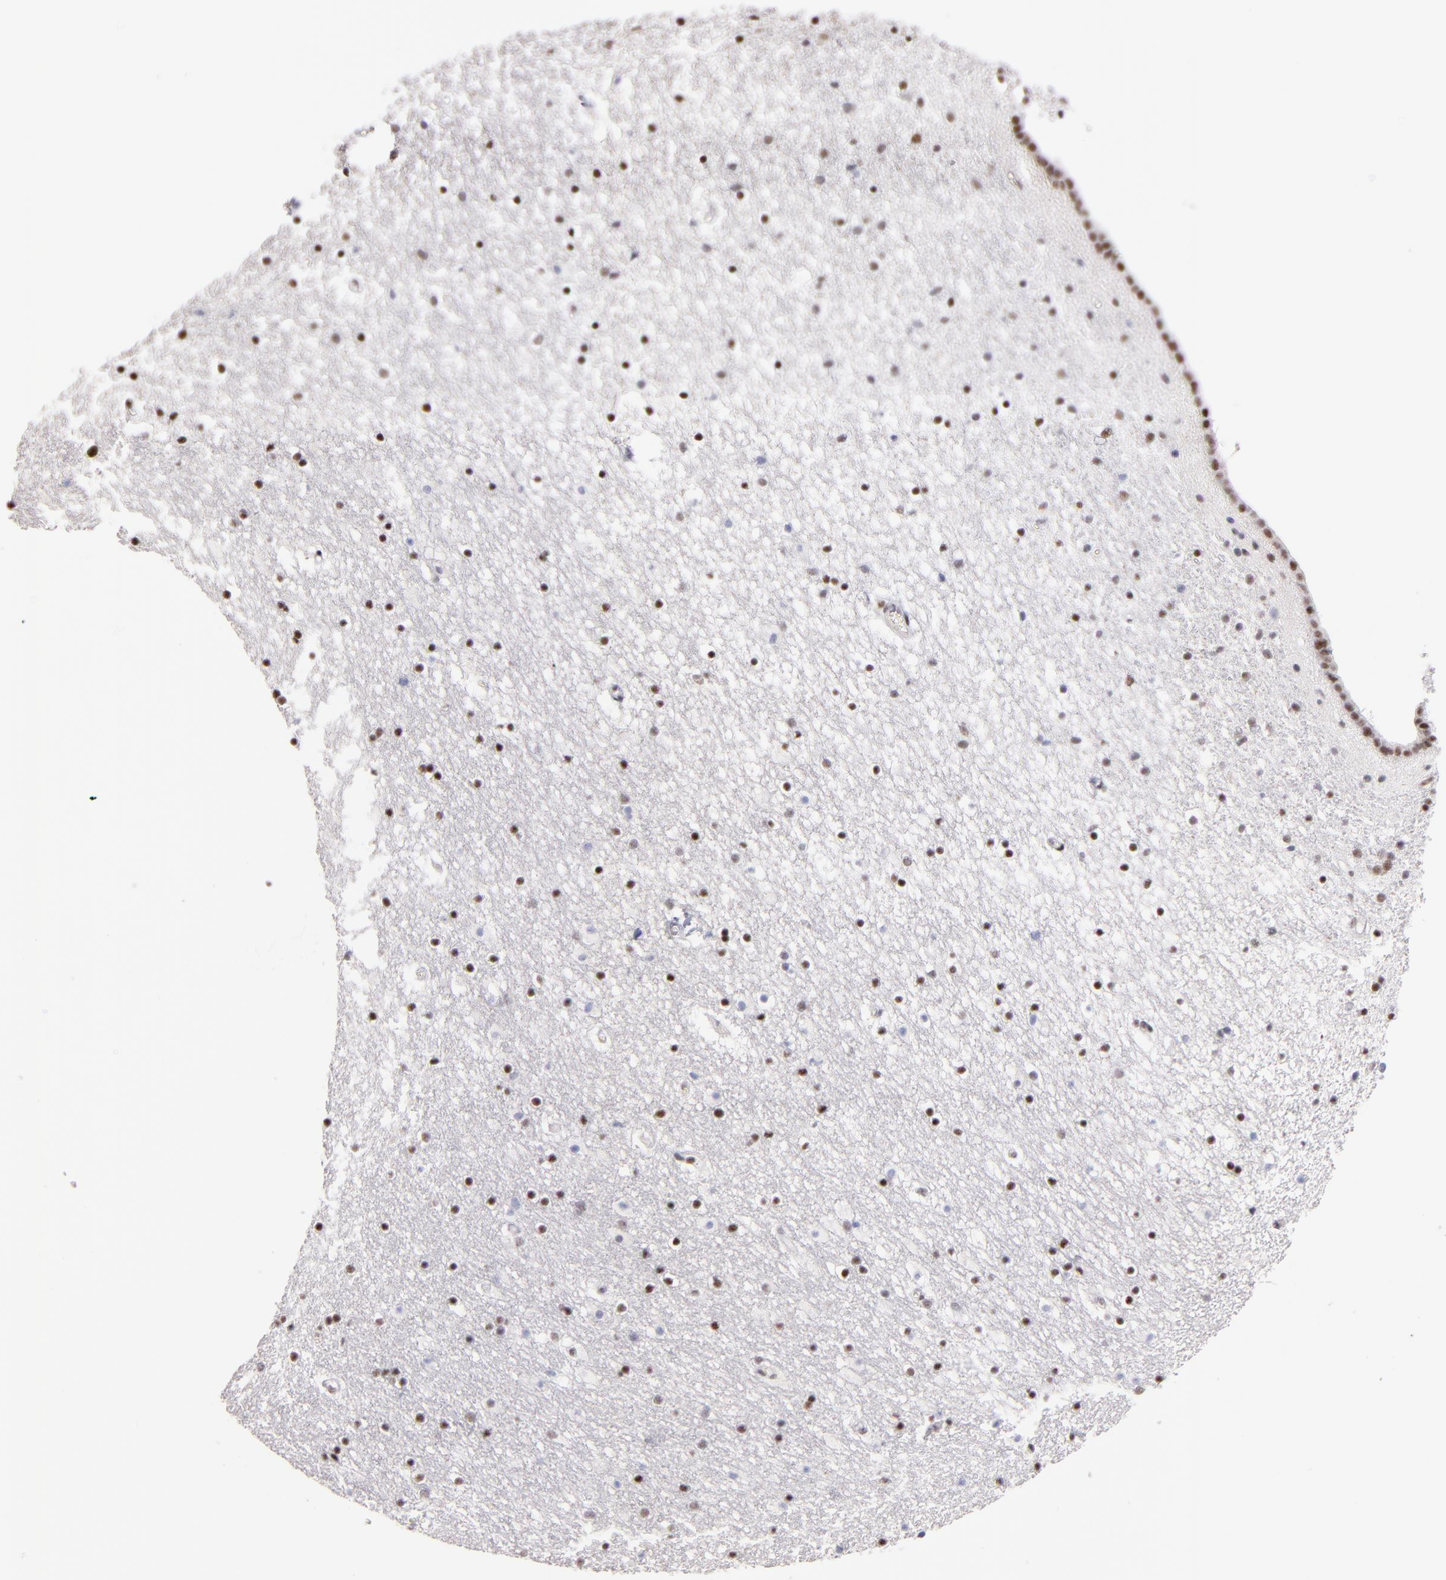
{"staining": {"intensity": "moderate", "quantity": "25%-75%", "location": "nuclear"}, "tissue": "caudate", "cell_type": "Glial cells", "image_type": "normal", "snomed": [{"axis": "morphology", "description": "Normal tissue, NOS"}, {"axis": "topography", "description": "Lateral ventricle wall"}], "caption": "Brown immunohistochemical staining in normal caudate demonstrates moderate nuclear staining in approximately 25%-75% of glial cells. (DAB IHC, brown staining for protein, blue staining for nuclei).", "gene": "POLA1", "patient": {"sex": "male", "age": 45}}